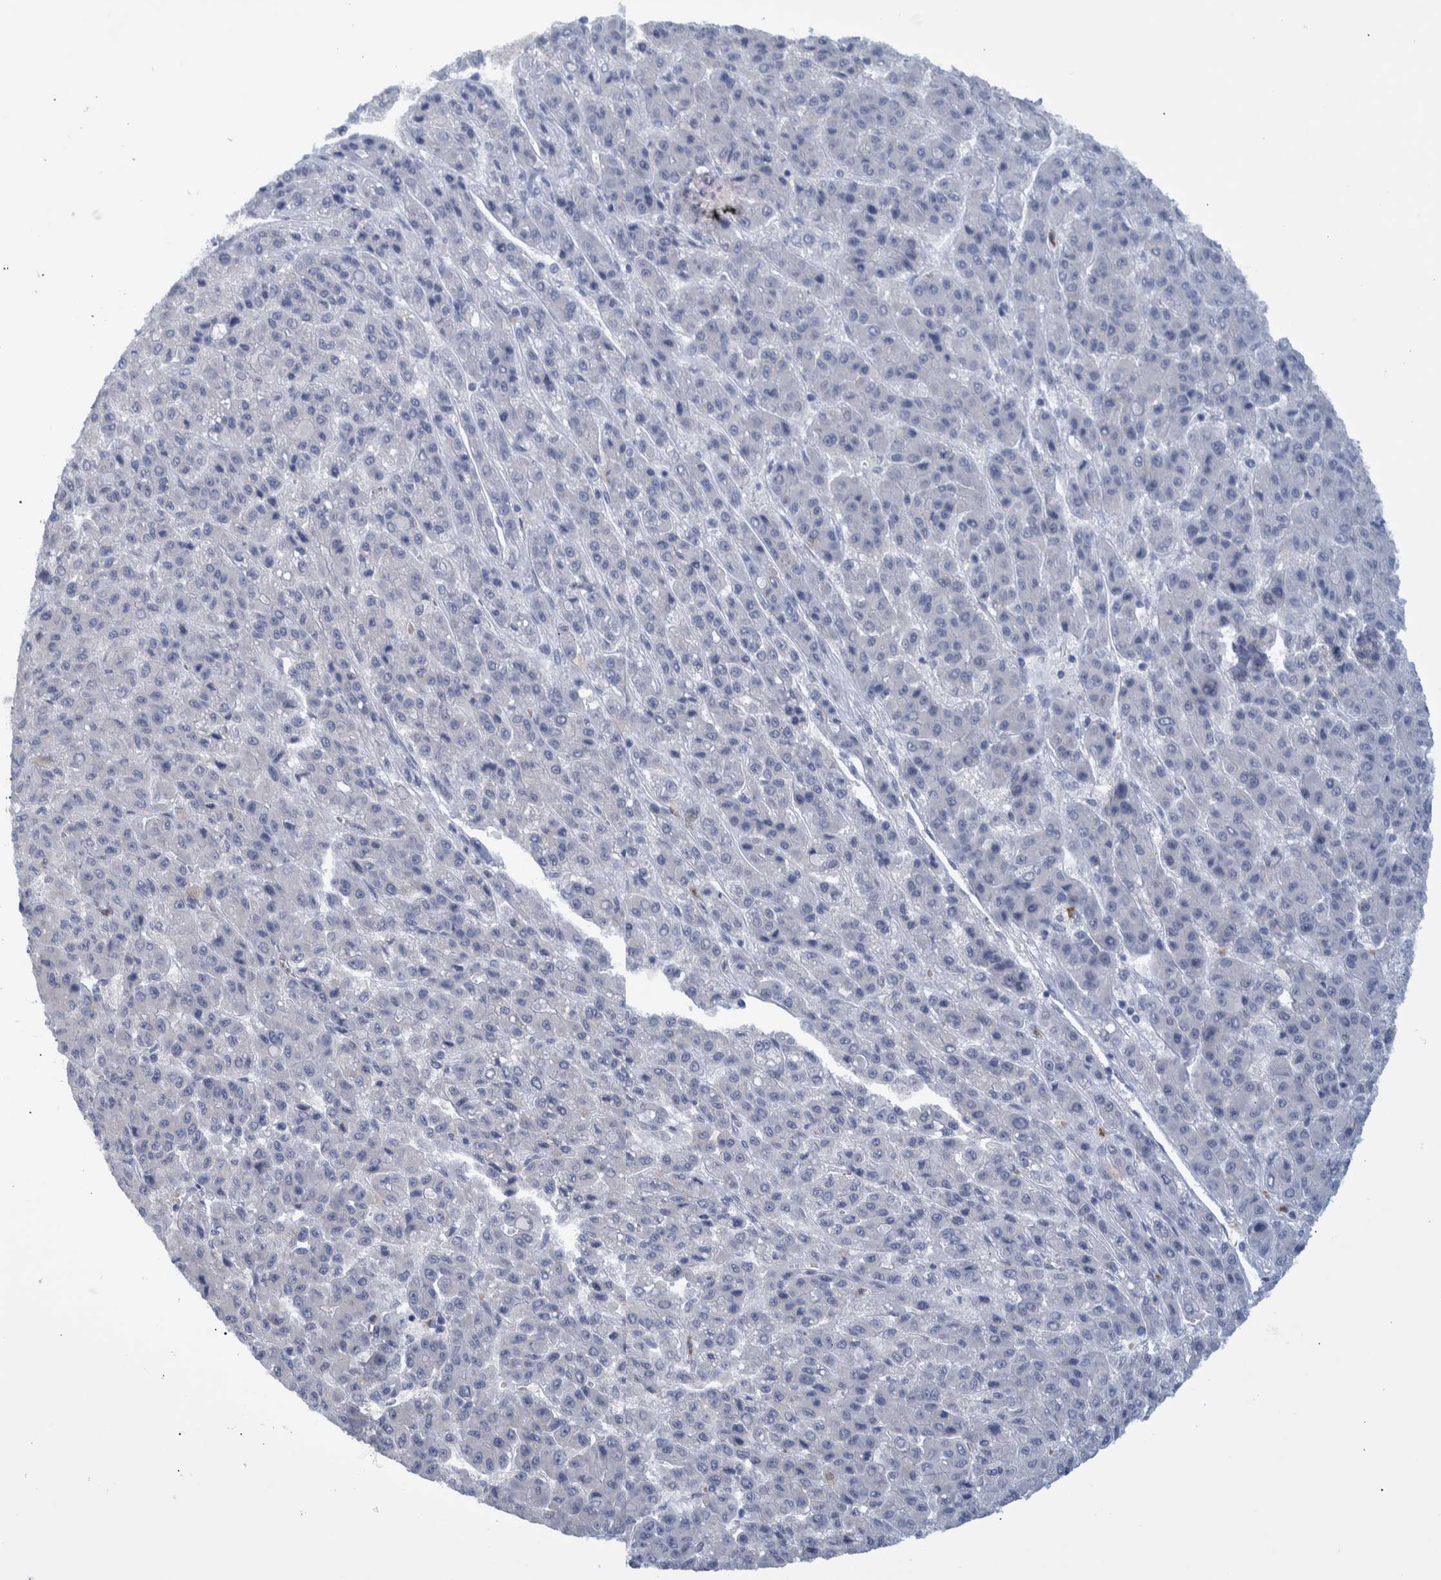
{"staining": {"intensity": "negative", "quantity": "none", "location": "none"}, "tissue": "liver cancer", "cell_type": "Tumor cells", "image_type": "cancer", "snomed": [{"axis": "morphology", "description": "Carcinoma, Hepatocellular, NOS"}, {"axis": "topography", "description": "Liver"}], "caption": "An image of liver cancer (hepatocellular carcinoma) stained for a protein shows no brown staining in tumor cells. (Stains: DAB (3,3'-diaminobenzidine) immunohistochemistry (IHC) with hematoxylin counter stain, Microscopy: brightfield microscopy at high magnification).", "gene": "ESRP1", "patient": {"sex": "male", "age": 70}}